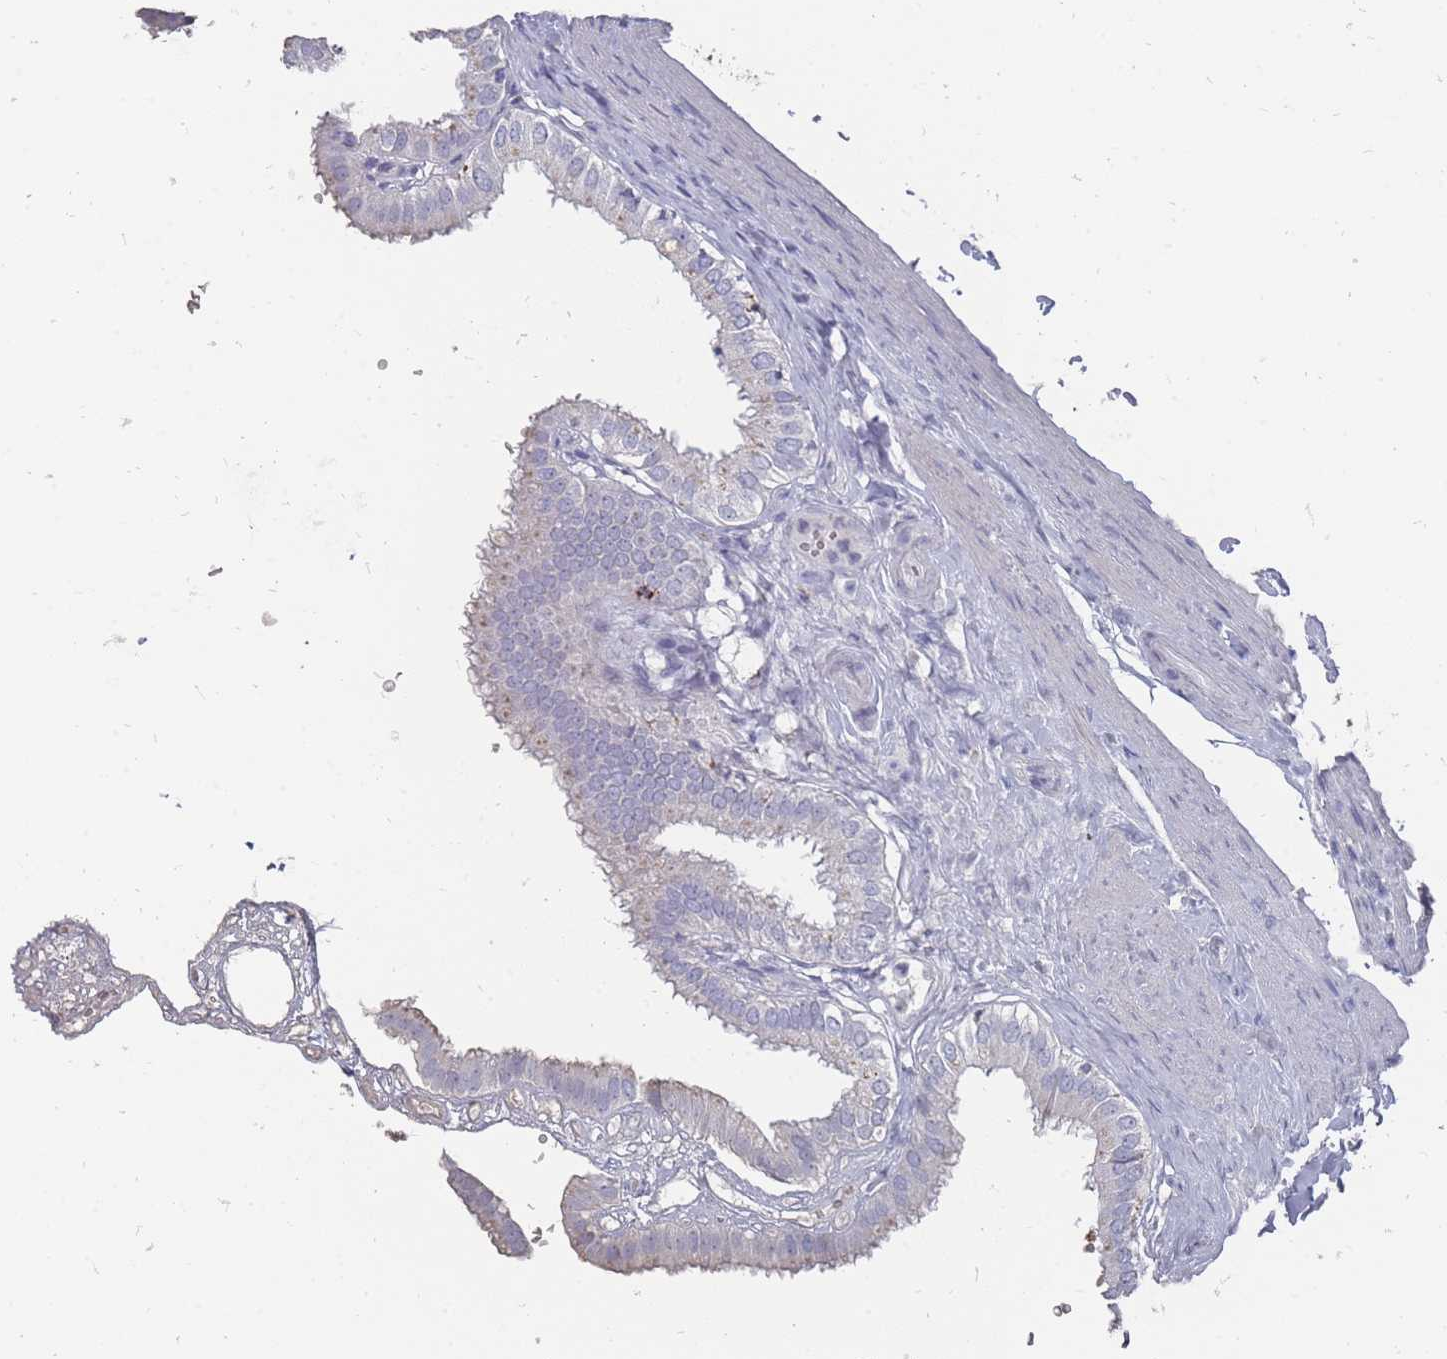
{"staining": {"intensity": "negative", "quantity": "none", "location": "none"}, "tissue": "gallbladder", "cell_type": "Glandular cells", "image_type": "normal", "snomed": [{"axis": "morphology", "description": "Normal tissue, NOS"}, {"axis": "topography", "description": "Gallbladder"}], "caption": "IHC micrograph of unremarkable human gallbladder stained for a protein (brown), which exhibits no expression in glandular cells.", "gene": "OTULINL", "patient": {"sex": "female", "age": 61}}